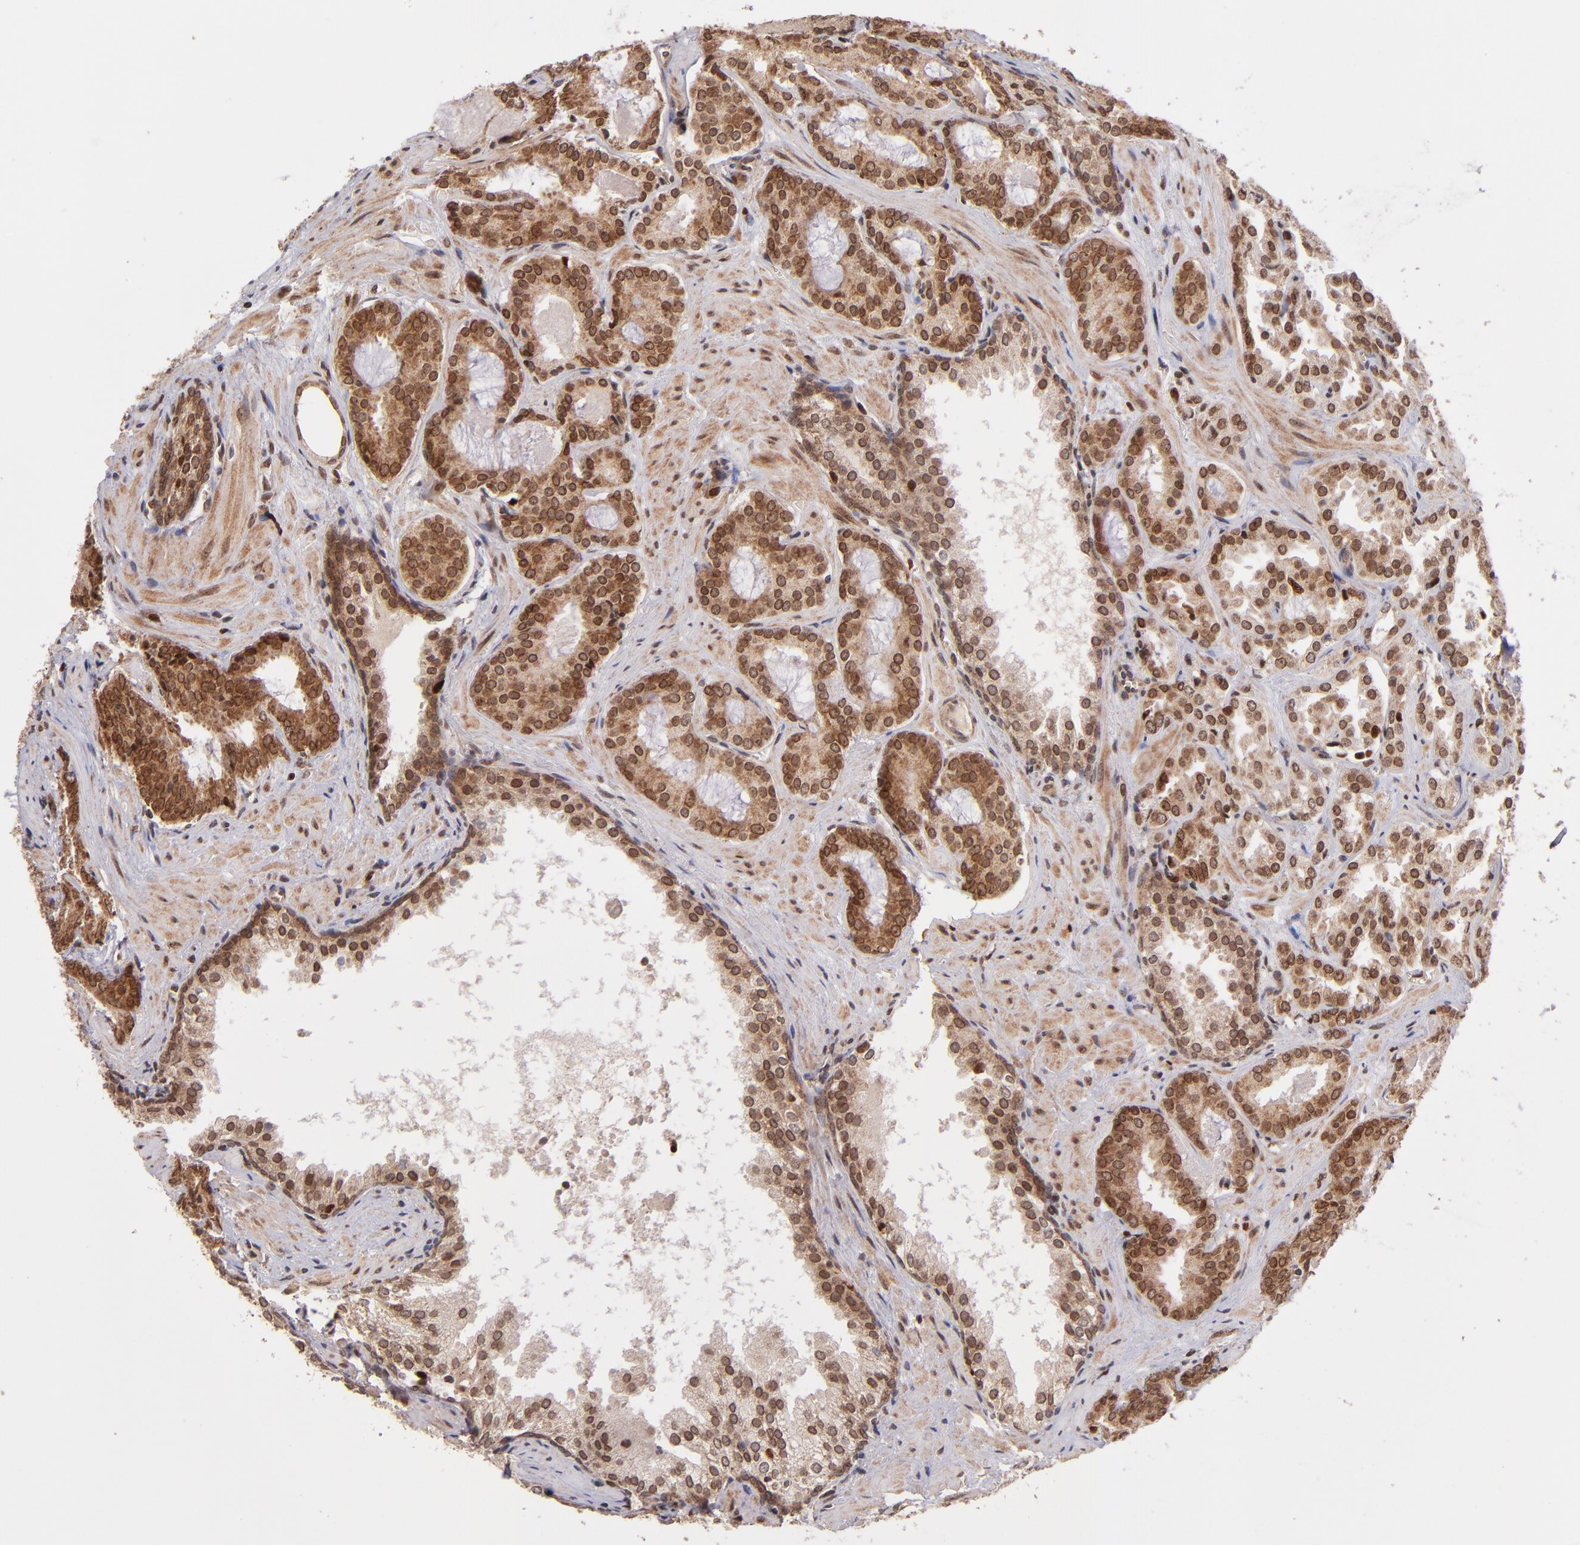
{"staining": {"intensity": "moderate", "quantity": ">75%", "location": "cytoplasmic/membranous,nuclear"}, "tissue": "prostate cancer", "cell_type": "Tumor cells", "image_type": "cancer", "snomed": [{"axis": "morphology", "description": "Adenocarcinoma, Medium grade"}, {"axis": "topography", "description": "Prostate"}], "caption": "Immunohistochemistry (IHC) of medium-grade adenocarcinoma (prostate) displays medium levels of moderate cytoplasmic/membranous and nuclear expression in approximately >75% of tumor cells. (DAB (3,3'-diaminobenzidine) IHC, brown staining for protein, blue staining for nuclei).", "gene": "TOP1MT", "patient": {"sex": "male", "age": 64}}